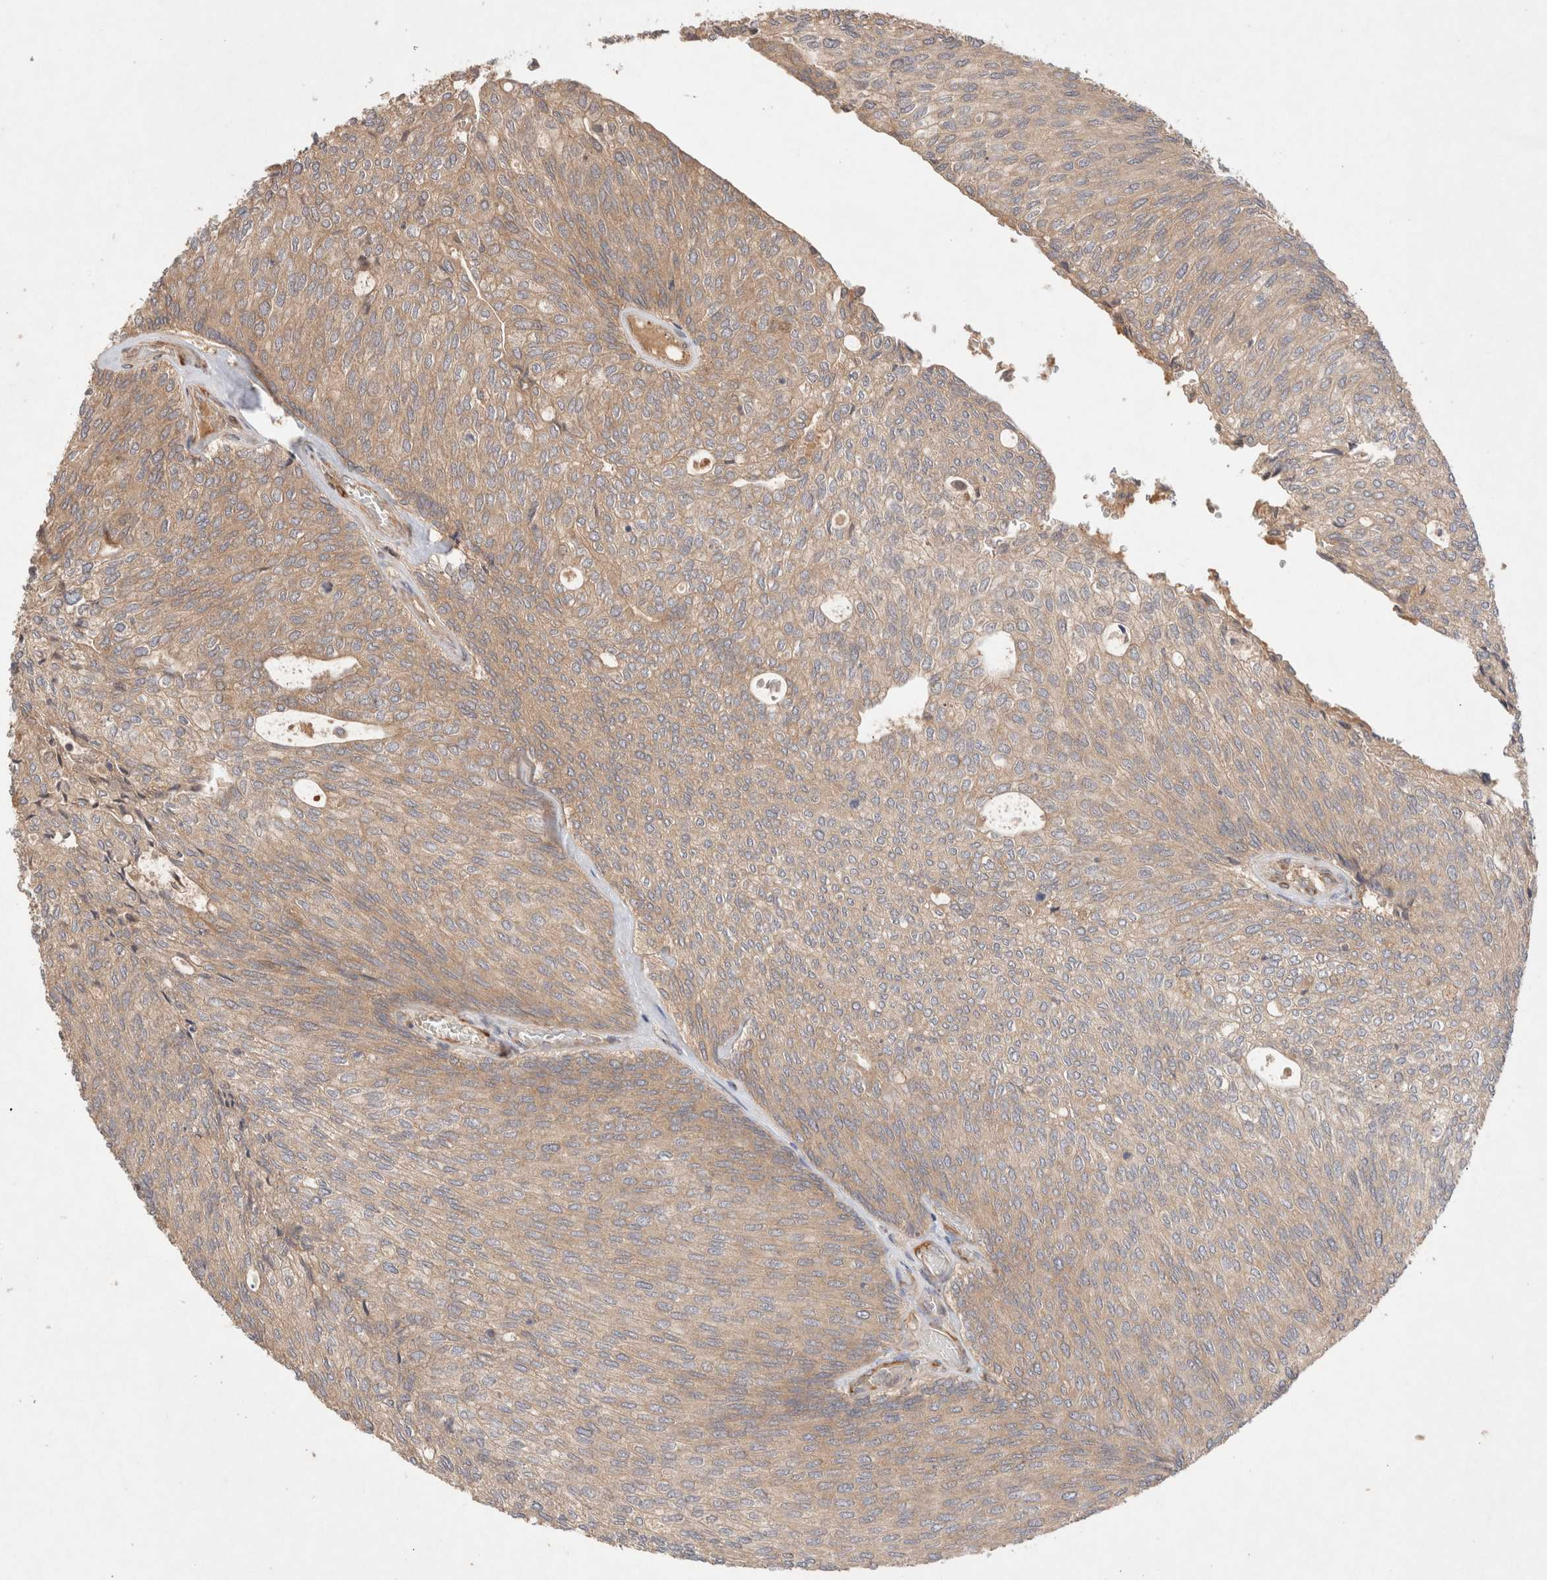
{"staining": {"intensity": "weak", "quantity": ">75%", "location": "cytoplasmic/membranous"}, "tissue": "urothelial cancer", "cell_type": "Tumor cells", "image_type": "cancer", "snomed": [{"axis": "morphology", "description": "Urothelial carcinoma, Low grade"}, {"axis": "topography", "description": "Urinary bladder"}], "caption": "This is an image of immunohistochemistry (IHC) staining of urothelial cancer, which shows weak staining in the cytoplasmic/membranous of tumor cells.", "gene": "KLHL20", "patient": {"sex": "female", "age": 79}}